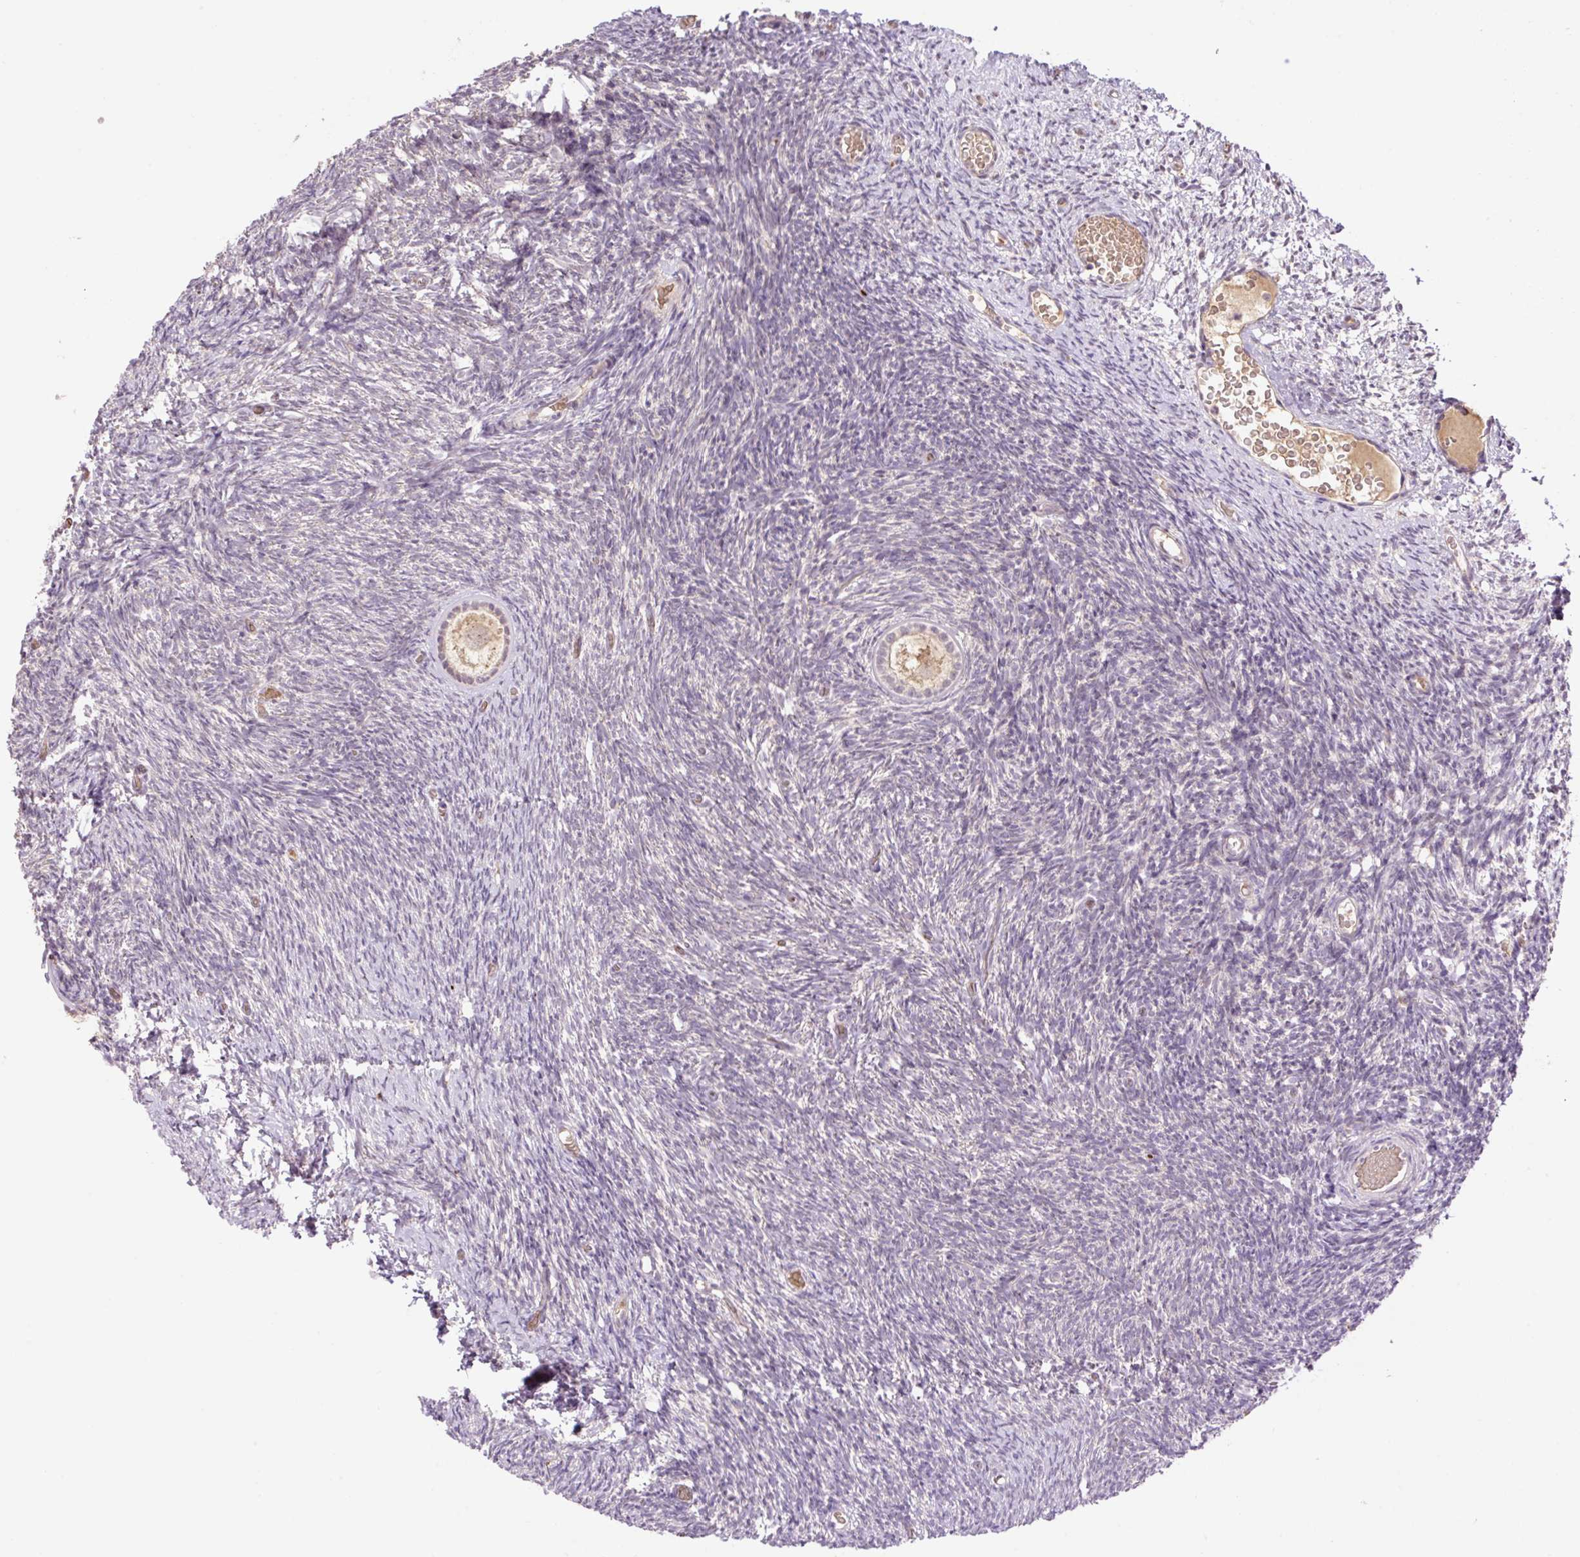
{"staining": {"intensity": "weak", "quantity": "<25%", "location": "cytoplasmic/membranous"}, "tissue": "ovary", "cell_type": "Follicle cells", "image_type": "normal", "snomed": [{"axis": "morphology", "description": "Normal tissue, NOS"}, {"axis": "topography", "description": "Ovary"}], "caption": "This image is of benign ovary stained with immunohistochemistry (IHC) to label a protein in brown with the nuclei are counter-stained blue. There is no positivity in follicle cells.", "gene": "HABP4", "patient": {"sex": "female", "age": 39}}